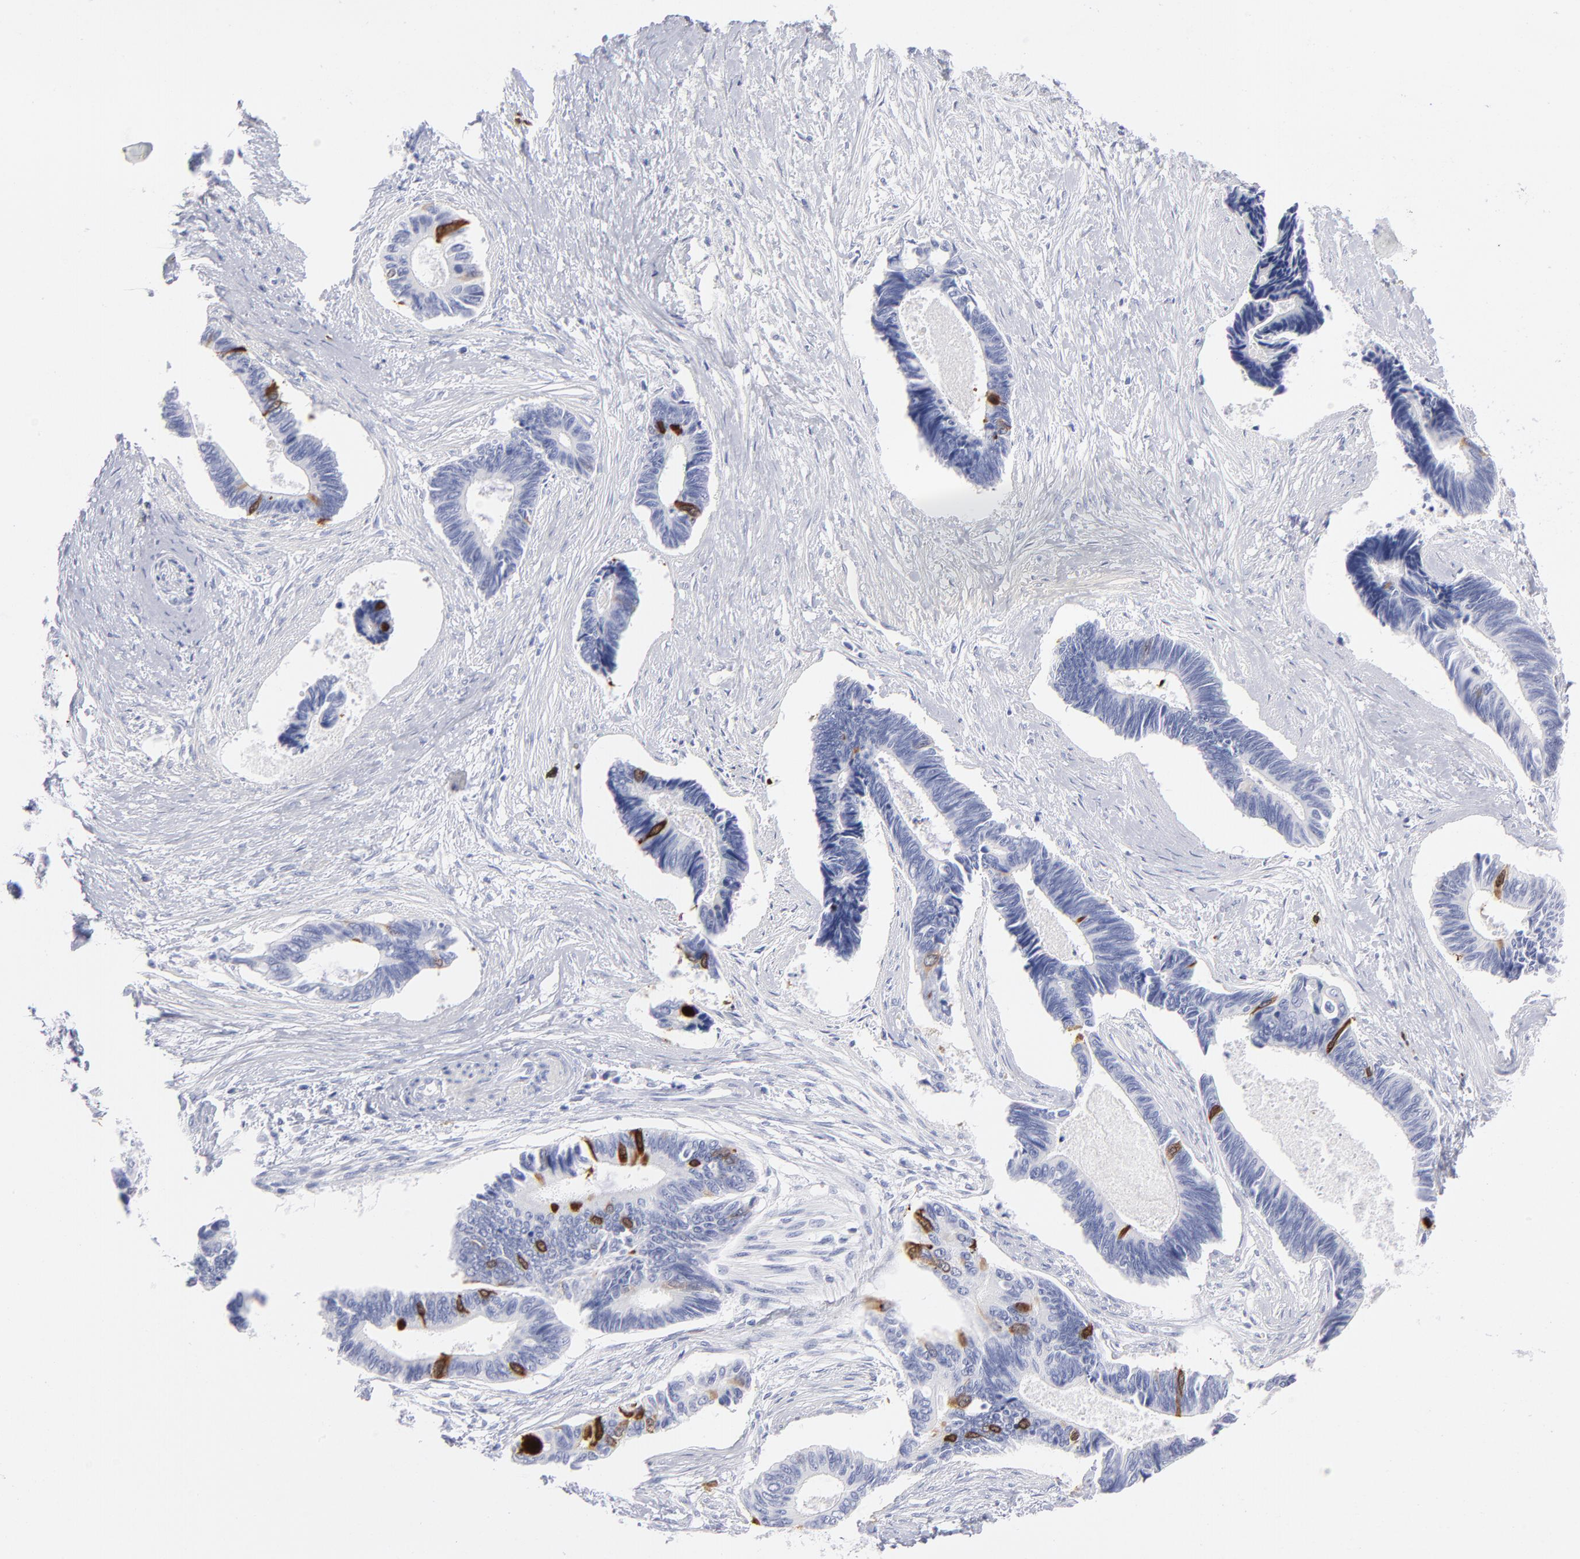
{"staining": {"intensity": "strong", "quantity": "<25%", "location": "cytoplasmic/membranous"}, "tissue": "pancreatic cancer", "cell_type": "Tumor cells", "image_type": "cancer", "snomed": [{"axis": "morphology", "description": "Adenocarcinoma, NOS"}, {"axis": "topography", "description": "Pancreas"}], "caption": "This is a micrograph of immunohistochemistry (IHC) staining of adenocarcinoma (pancreatic), which shows strong staining in the cytoplasmic/membranous of tumor cells.", "gene": "CCNB1", "patient": {"sex": "female", "age": 70}}